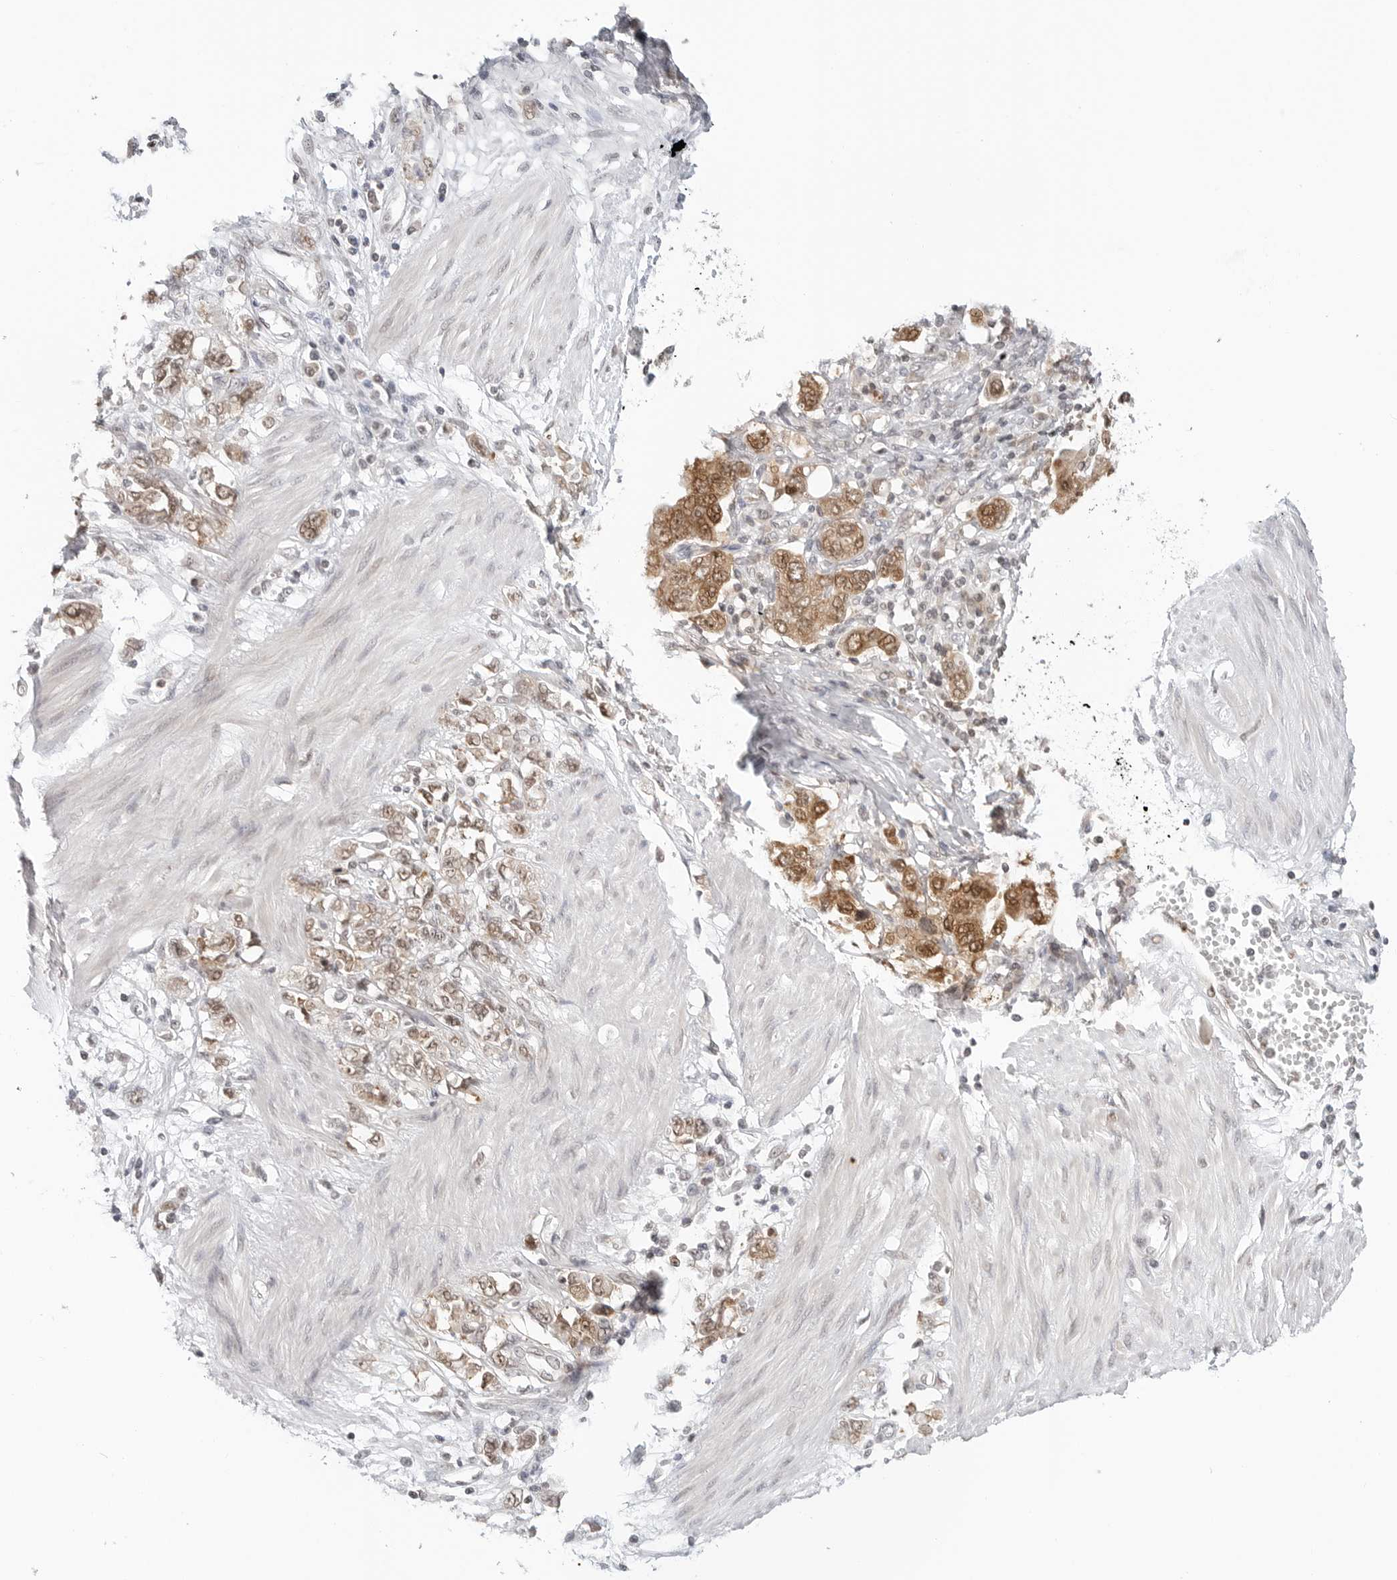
{"staining": {"intensity": "moderate", "quantity": ">75%", "location": "cytoplasmic/membranous,nuclear"}, "tissue": "stomach cancer", "cell_type": "Tumor cells", "image_type": "cancer", "snomed": [{"axis": "morphology", "description": "Adenocarcinoma, NOS"}, {"axis": "topography", "description": "Stomach"}], "caption": "IHC micrograph of human stomach cancer stained for a protein (brown), which exhibits medium levels of moderate cytoplasmic/membranous and nuclear staining in approximately >75% of tumor cells.", "gene": "METAP1", "patient": {"sex": "female", "age": 76}}